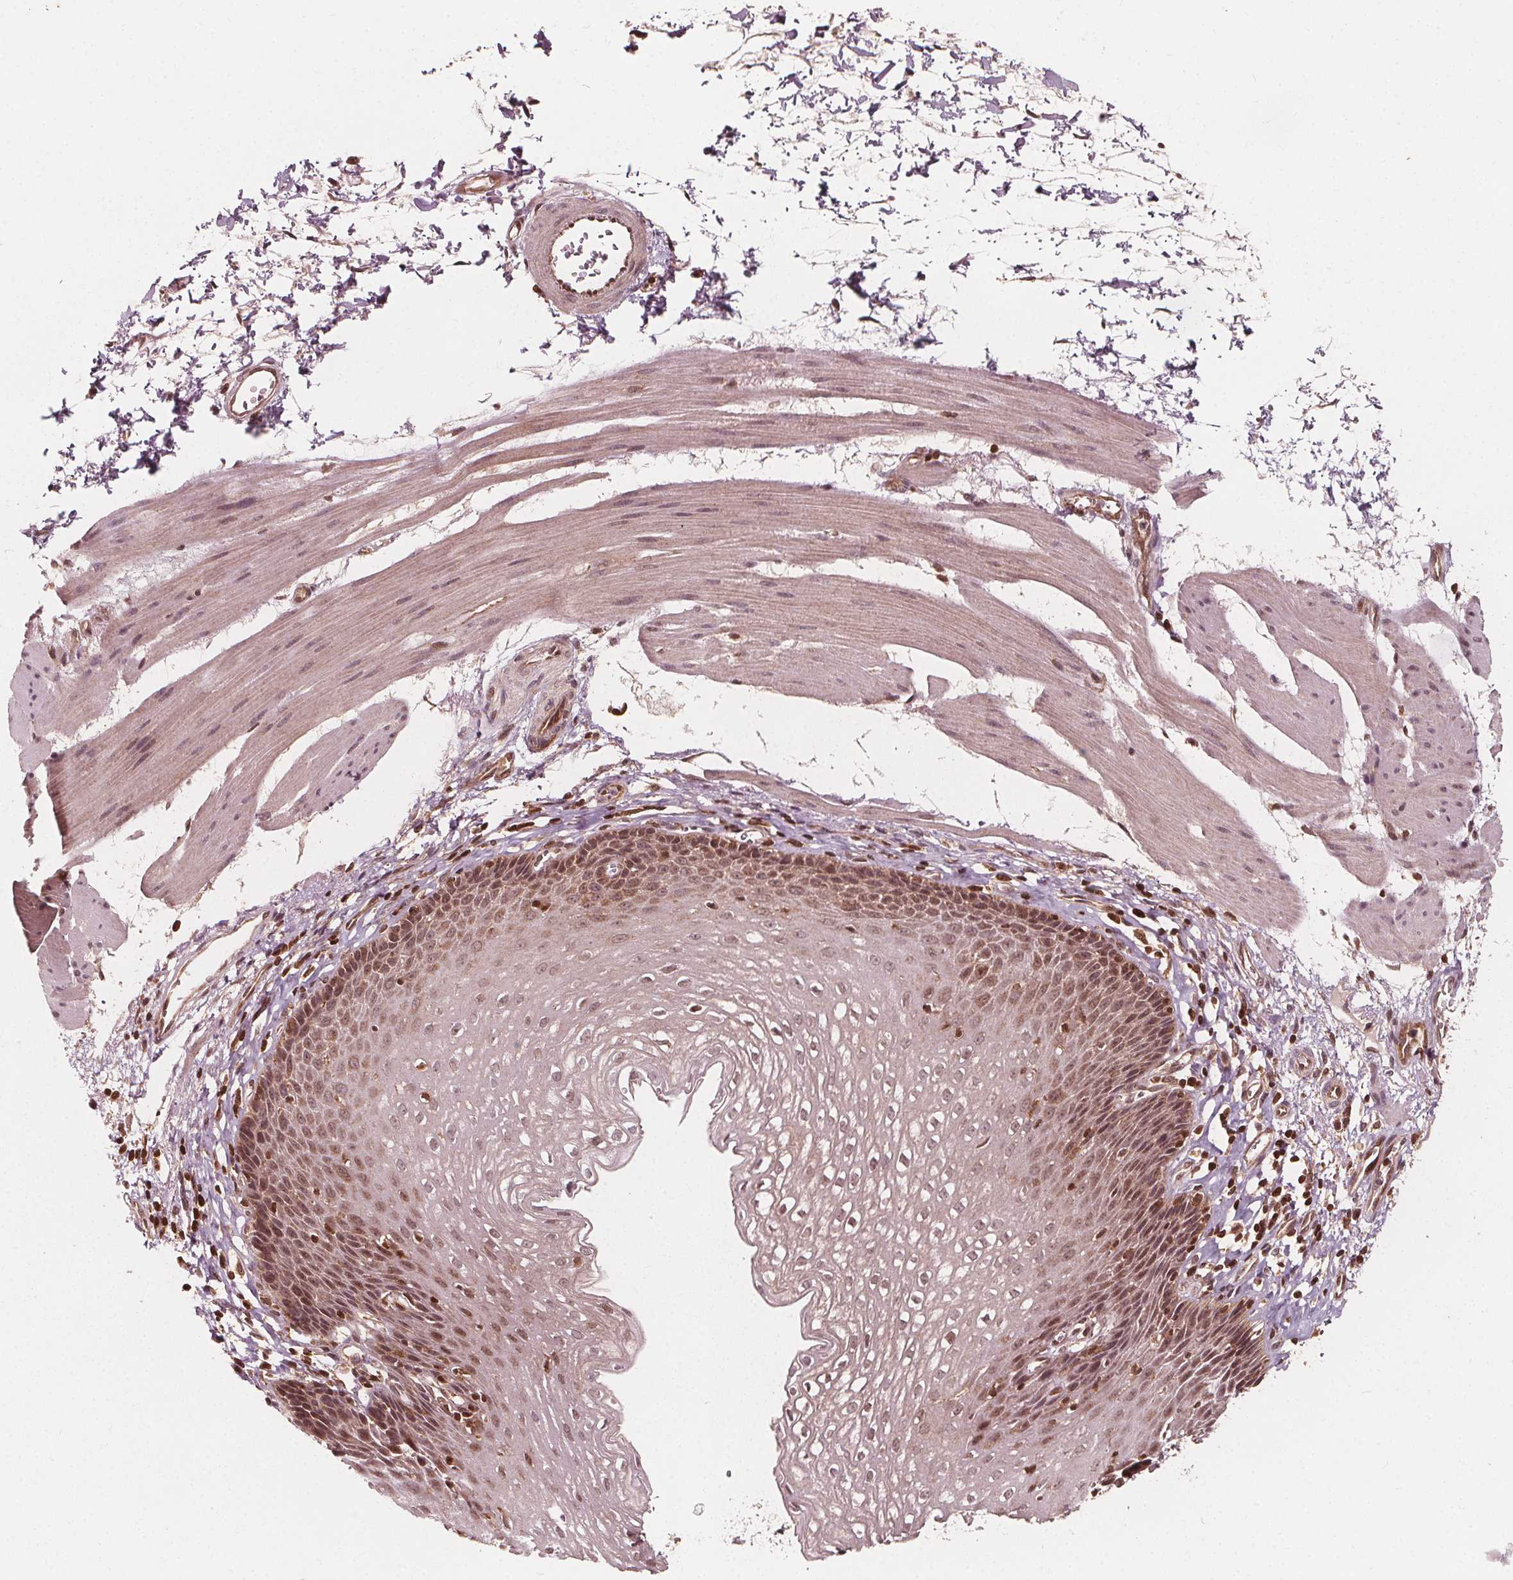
{"staining": {"intensity": "moderate", "quantity": "25%-75%", "location": "cytoplasmic/membranous,nuclear"}, "tissue": "esophagus", "cell_type": "Squamous epithelial cells", "image_type": "normal", "snomed": [{"axis": "morphology", "description": "Normal tissue, NOS"}, {"axis": "topography", "description": "Esophagus"}], "caption": "Squamous epithelial cells demonstrate medium levels of moderate cytoplasmic/membranous,nuclear expression in about 25%-75% of cells in benign esophagus.", "gene": "AIP", "patient": {"sex": "female", "age": 64}}